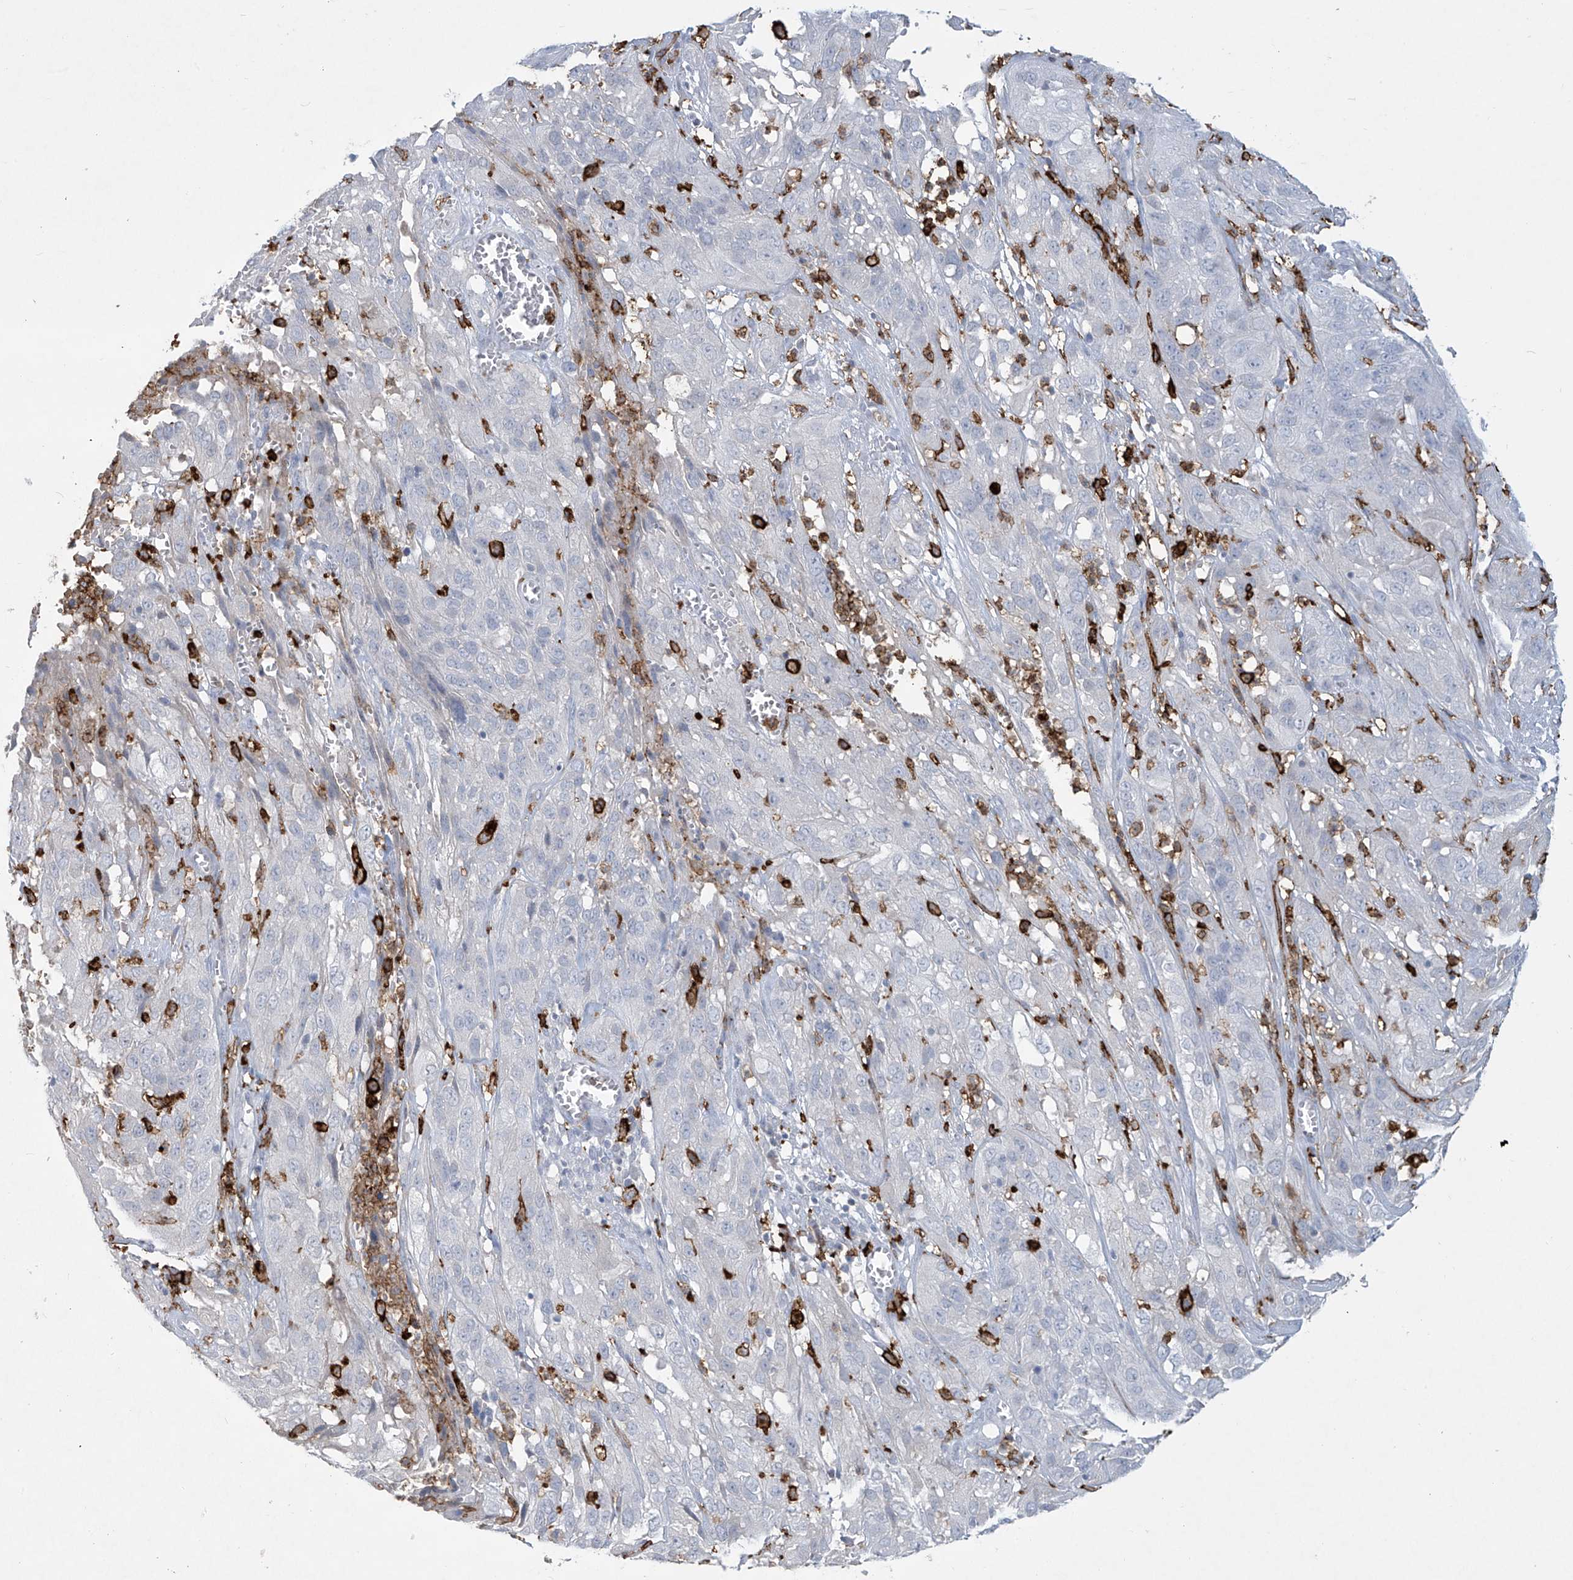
{"staining": {"intensity": "negative", "quantity": "none", "location": "none"}, "tissue": "cervical cancer", "cell_type": "Tumor cells", "image_type": "cancer", "snomed": [{"axis": "morphology", "description": "Squamous cell carcinoma, NOS"}, {"axis": "topography", "description": "Cervix"}], "caption": "Image shows no protein positivity in tumor cells of cervical cancer (squamous cell carcinoma) tissue.", "gene": "FCGR3A", "patient": {"sex": "female", "age": 32}}